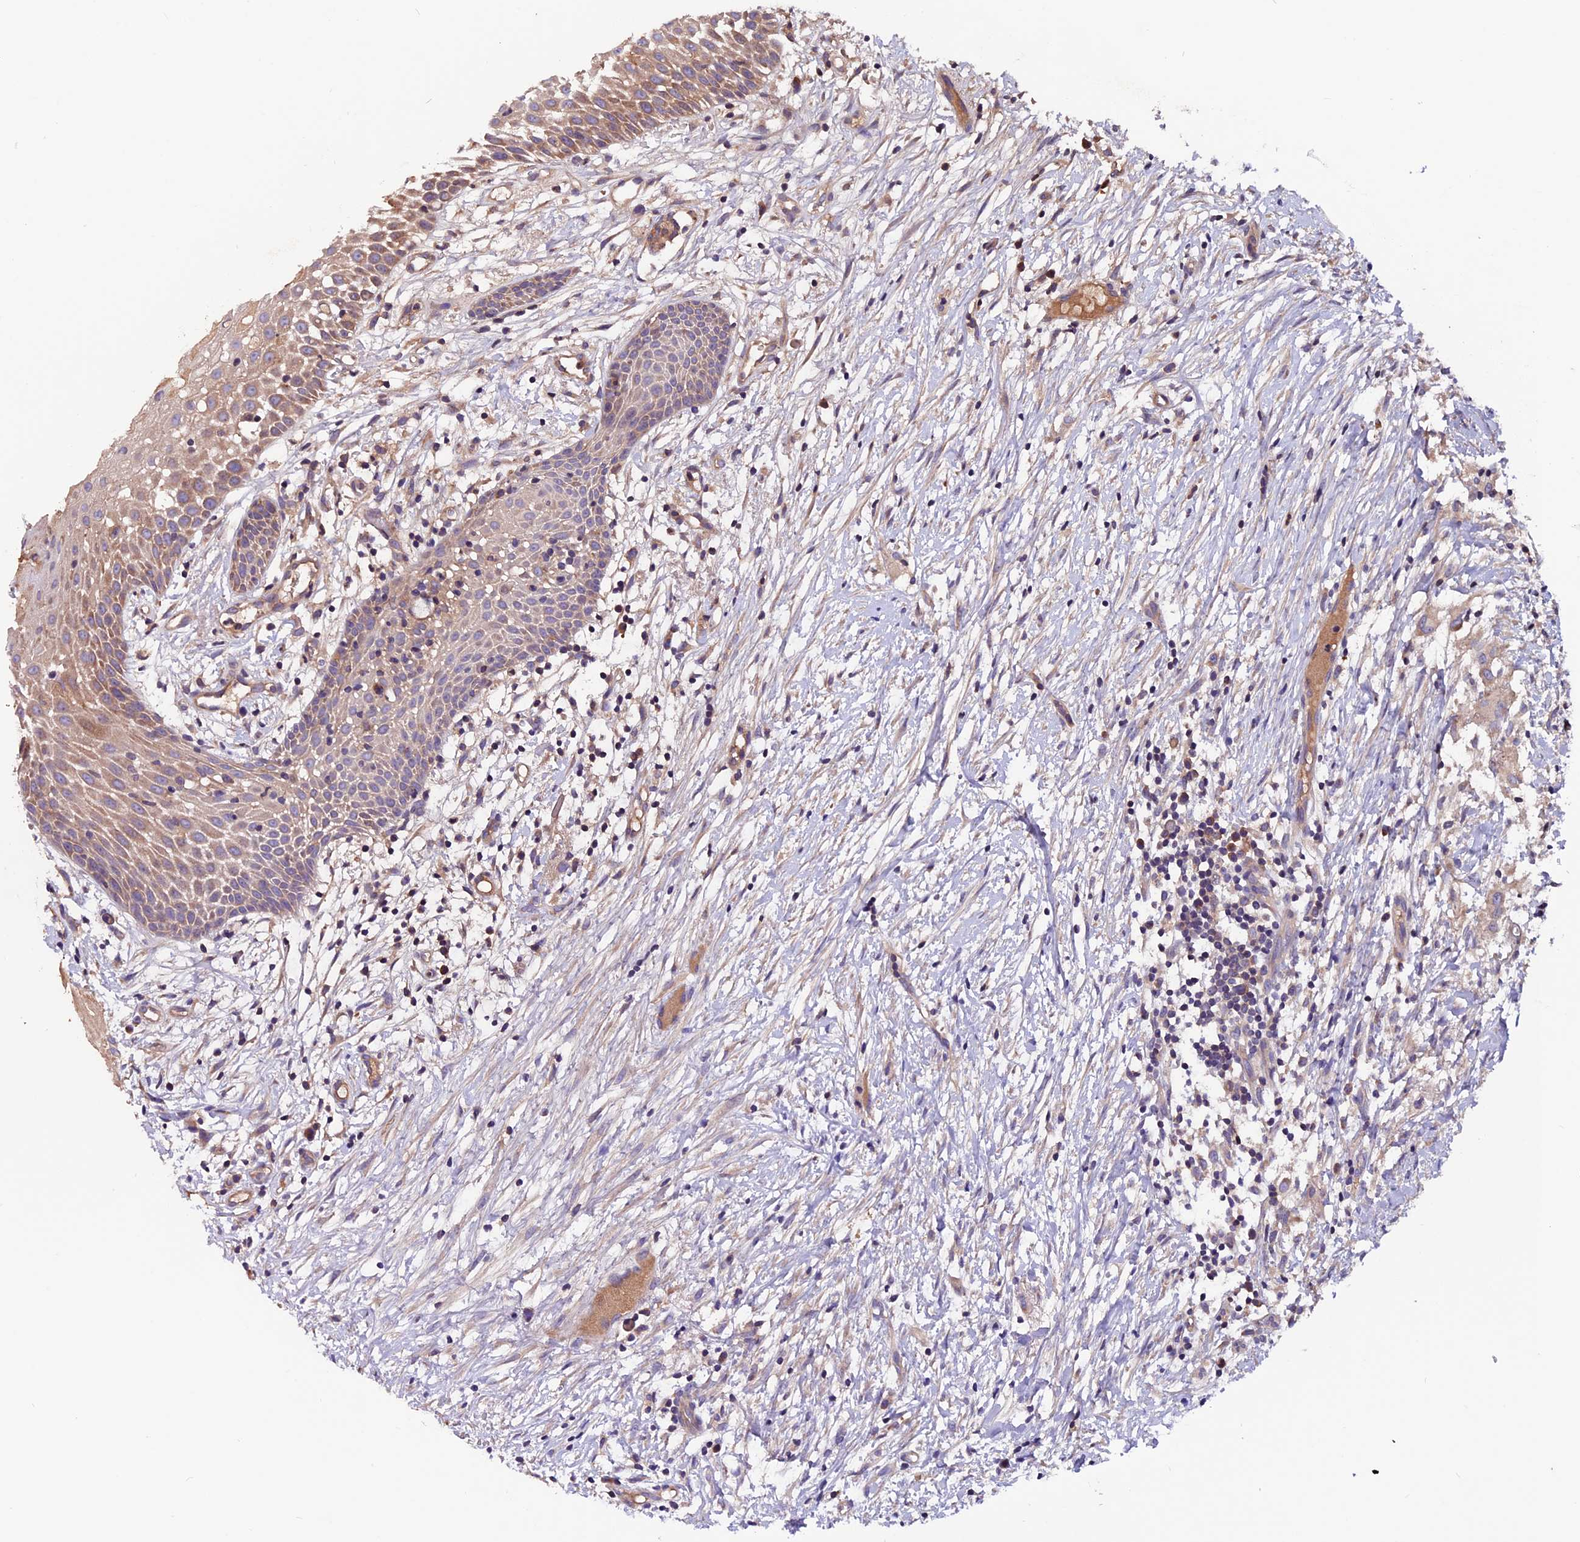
{"staining": {"intensity": "moderate", "quantity": "25%-75%", "location": "cytoplasmic/membranous"}, "tissue": "oral mucosa", "cell_type": "Squamous epithelial cells", "image_type": "normal", "snomed": [{"axis": "morphology", "description": "Normal tissue, NOS"}, {"axis": "topography", "description": "Oral tissue"}], "caption": "Protein expression analysis of unremarkable oral mucosa displays moderate cytoplasmic/membranous expression in approximately 25%-75% of squamous epithelial cells.", "gene": "ZNF598", "patient": {"sex": "female", "age": 69}}